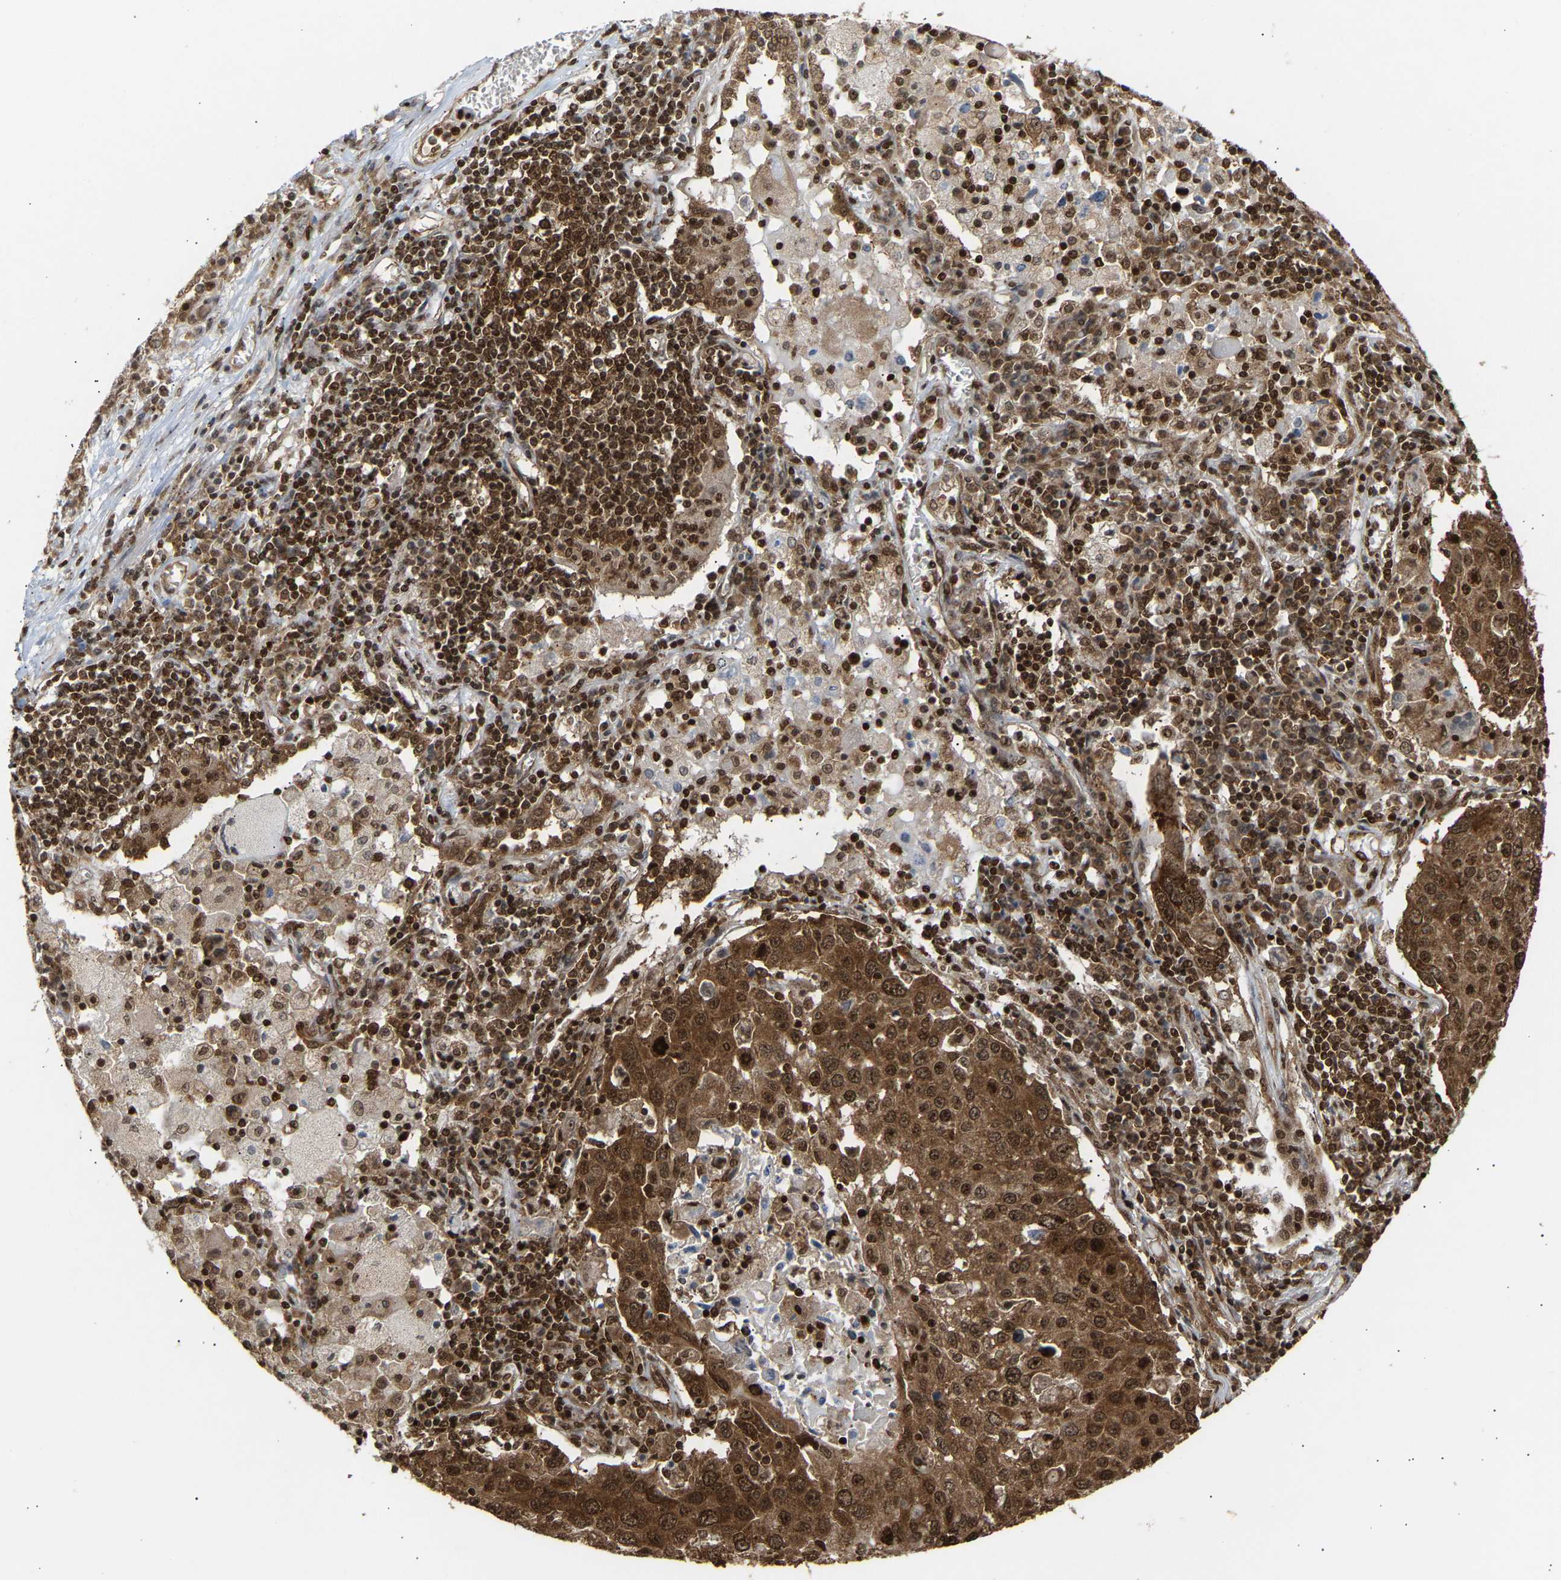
{"staining": {"intensity": "strong", "quantity": ">75%", "location": "cytoplasmic/membranous,nuclear"}, "tissue": "lung cancer", "cell_type": "Tumor cells", "image_type": "cancer", "snomed": [{"axis": "morphology", "description": "Squamous cell carcinoma, NOS"}, {"axis": "topography", "description": "Lung"}], "caption": "Protein analysis of squamous cell carcinoma (lung) tissue shows strong cytoplasmic/membranous and nuclear positivity in approximately >75% of tumor cells.", "gene": "ALYREF", "patient": {"sex": "male", "age": 65}}